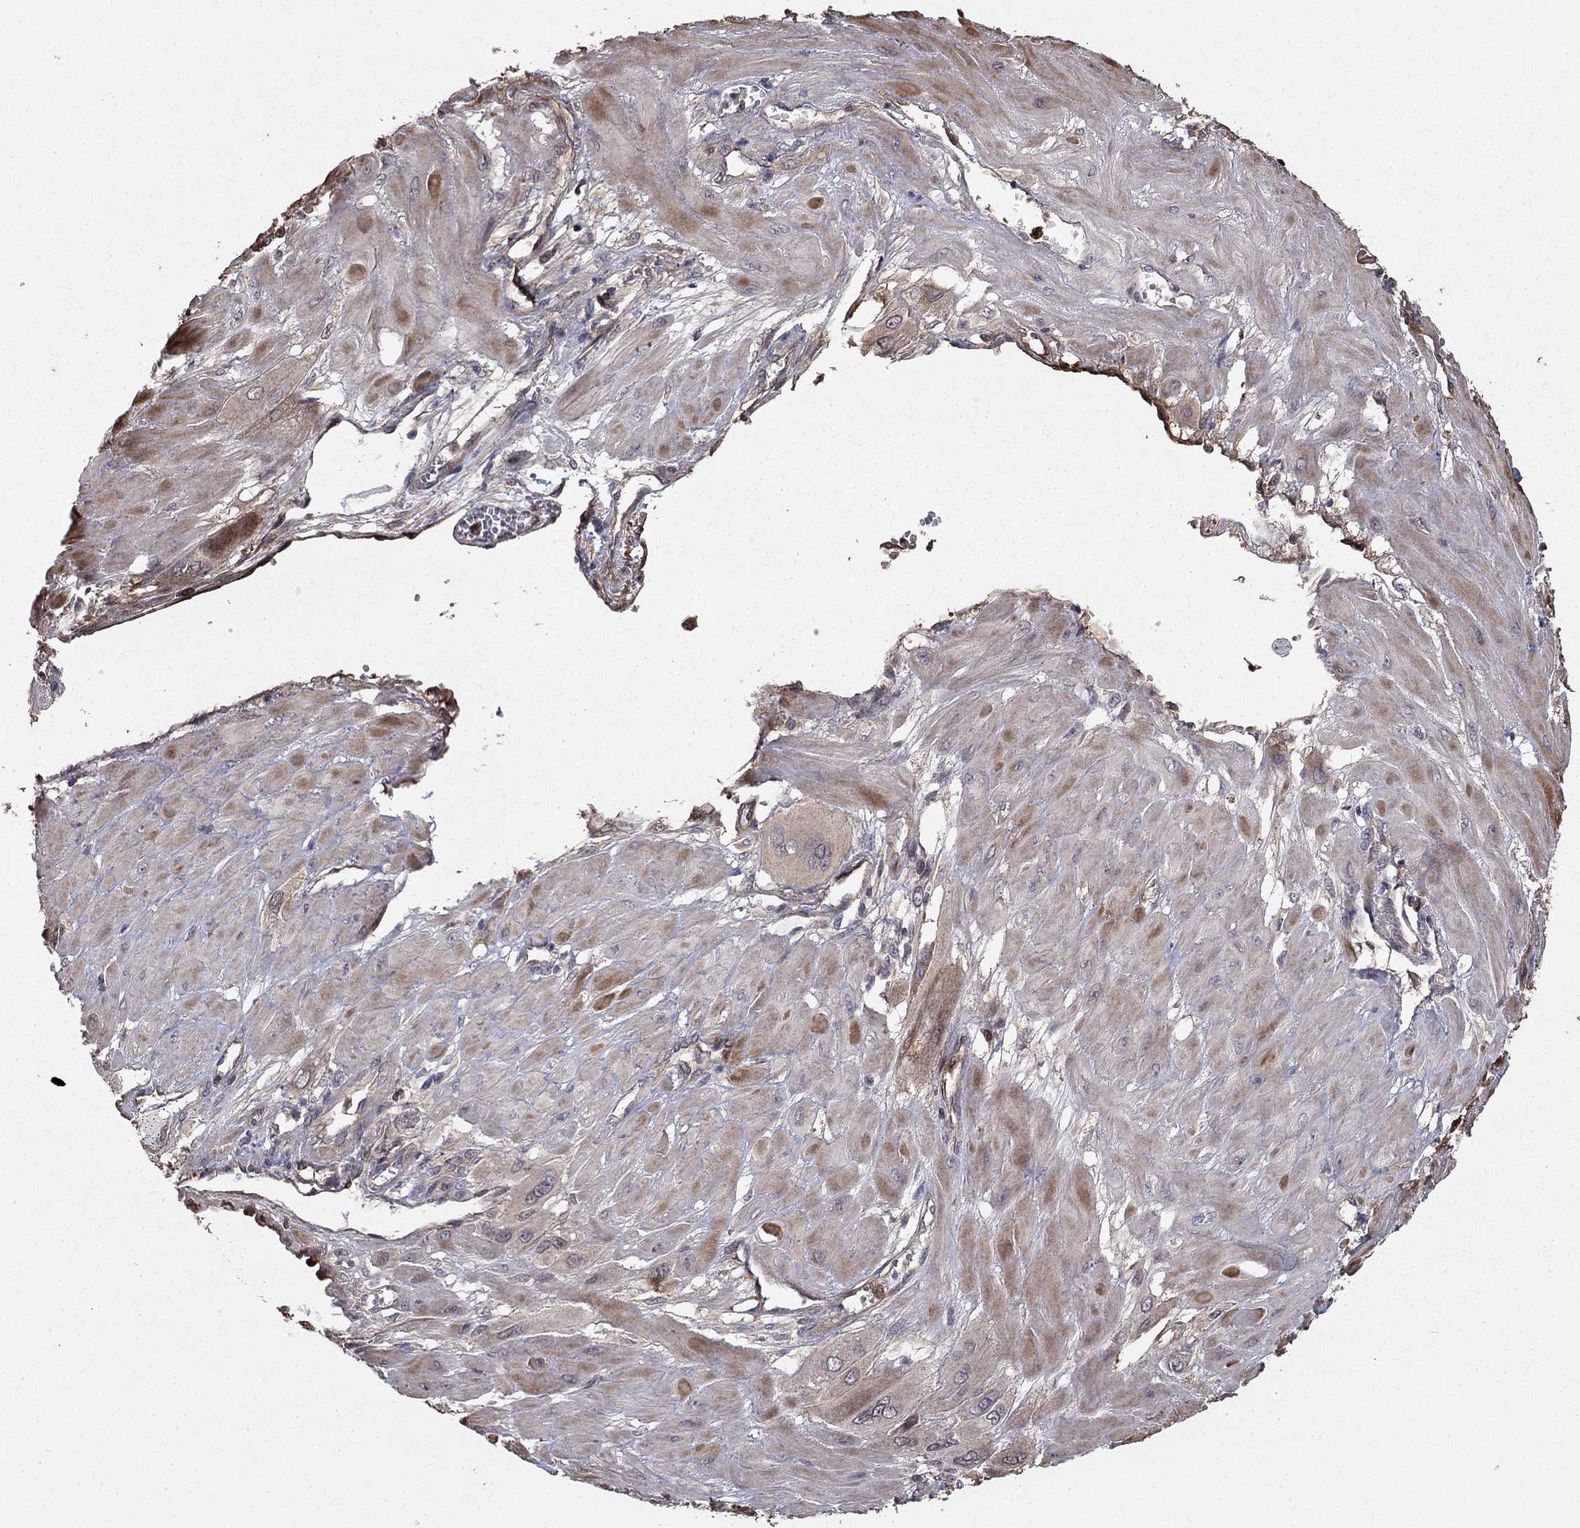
{"staining": {"intensity": "negative", "quantity": "none", "location": "none"}, "tissue": "cervical cancer", "cell_type": "Tumor cells", "image_type": "cancer", "snomed": [{"axis": "morphology", "description": "Squamous cell carcinoma, NOS"}, {"axis": "topography", "description": "Cervix"}], "caption": "High magnification brightfield microscopy of cervical cancer (squamous cell carcinoma) stained with DAB (brown) and counterstained with hematoxylin (blue): tumor cells show no significant expression.", "gene": "GYG1", "patient": {"sex": "female", "age": 34}}